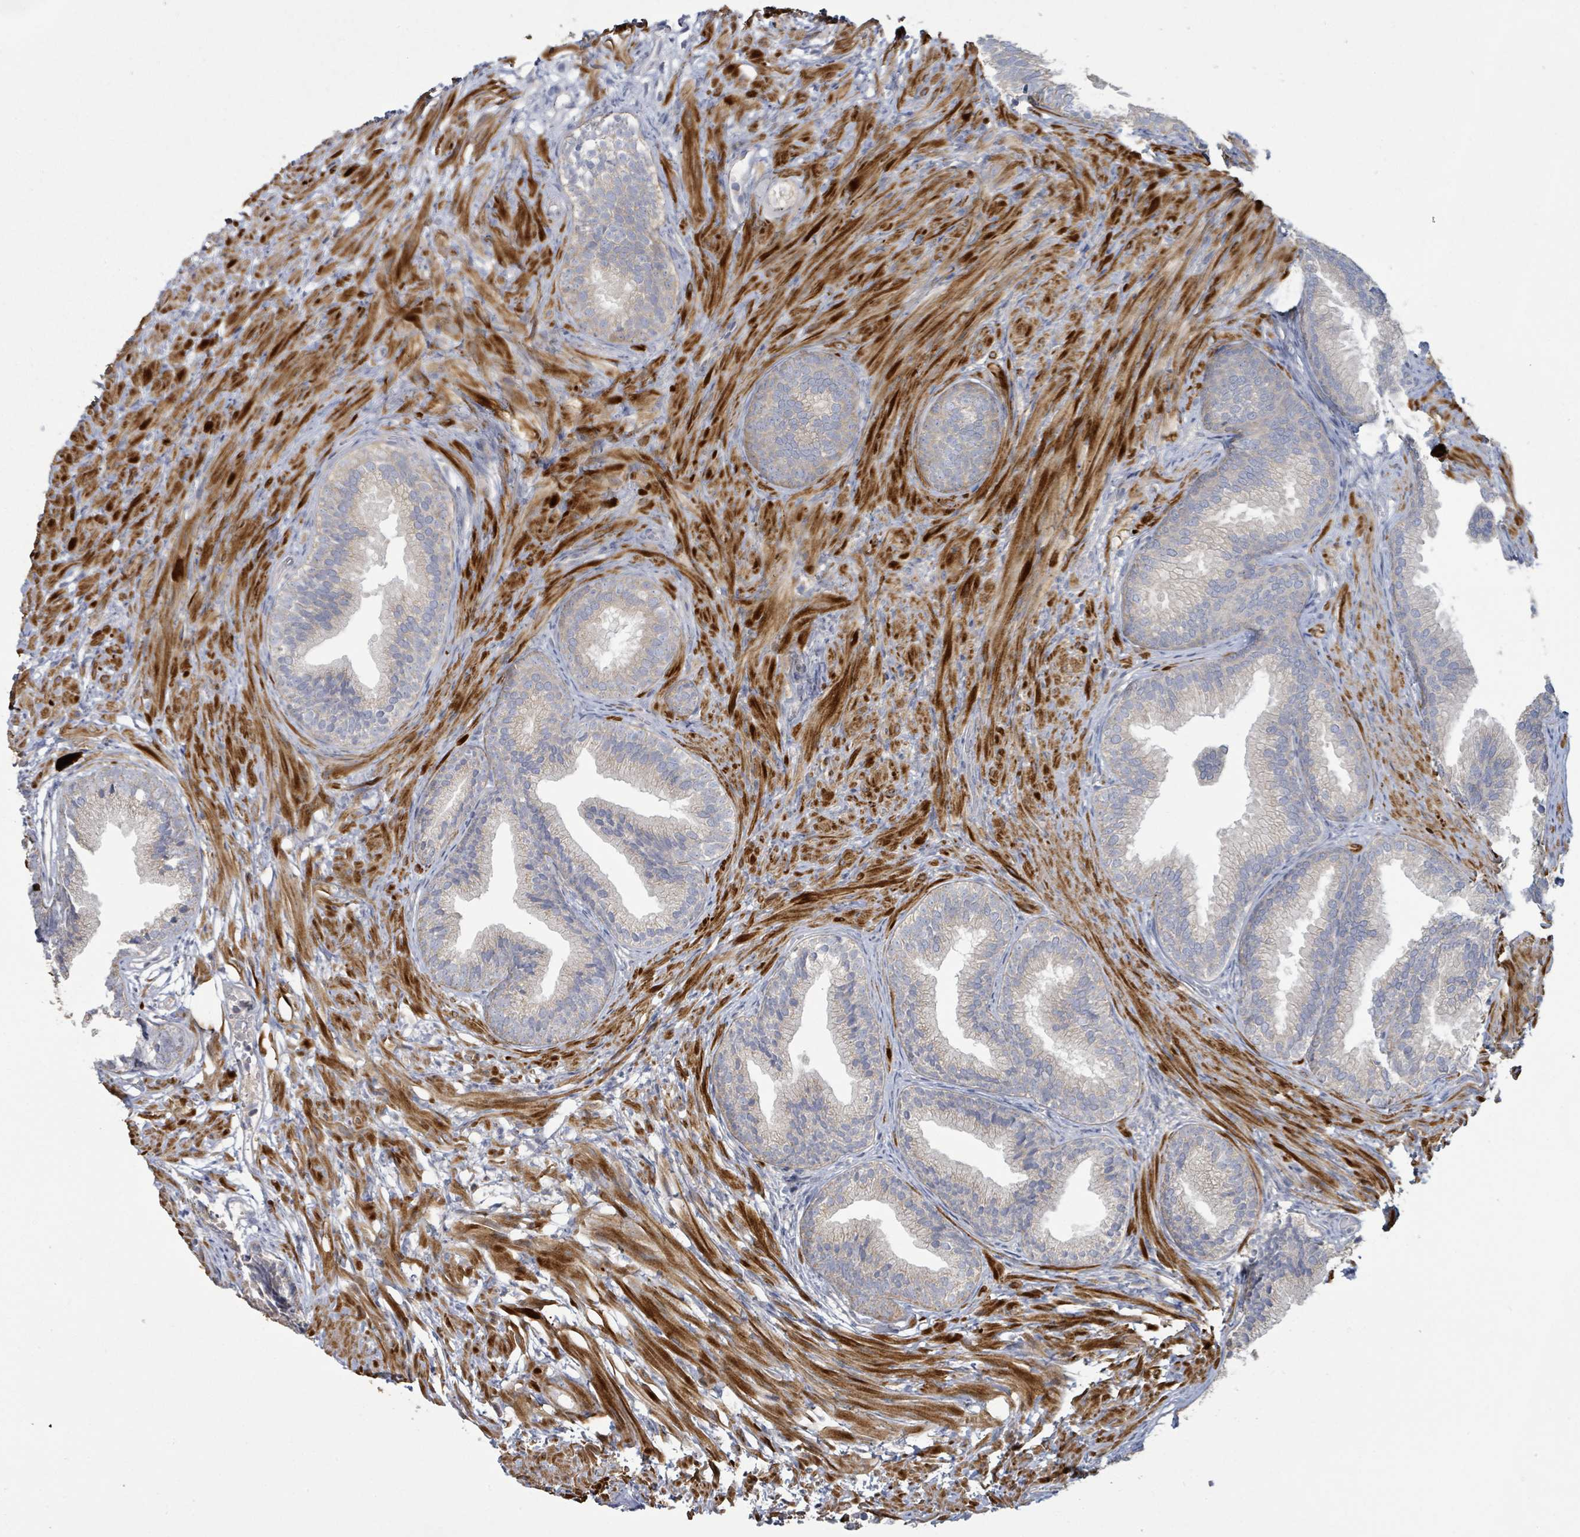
{"staining": {"intensity": "weak", "quantity": "25%-75%", "location": "cytoplasmic/membranous"}, "tissue": "prostate", "cell_type": "Glandular cells", "image_type": "normal", "snomed": [{"axis": "morphology", "description": "Normal tissue, NOS"}, {"axis": "topography", "description": "Prostate"}], "caption": "Approximately 25%-75% of glandular cells in benign human prostate reveal weak cytoplasmic/membranous protein expression as visualized by brown immunohistochemical staining.", "gene": "KCNS2", "patient": {"sex": "male", "age": 76}}